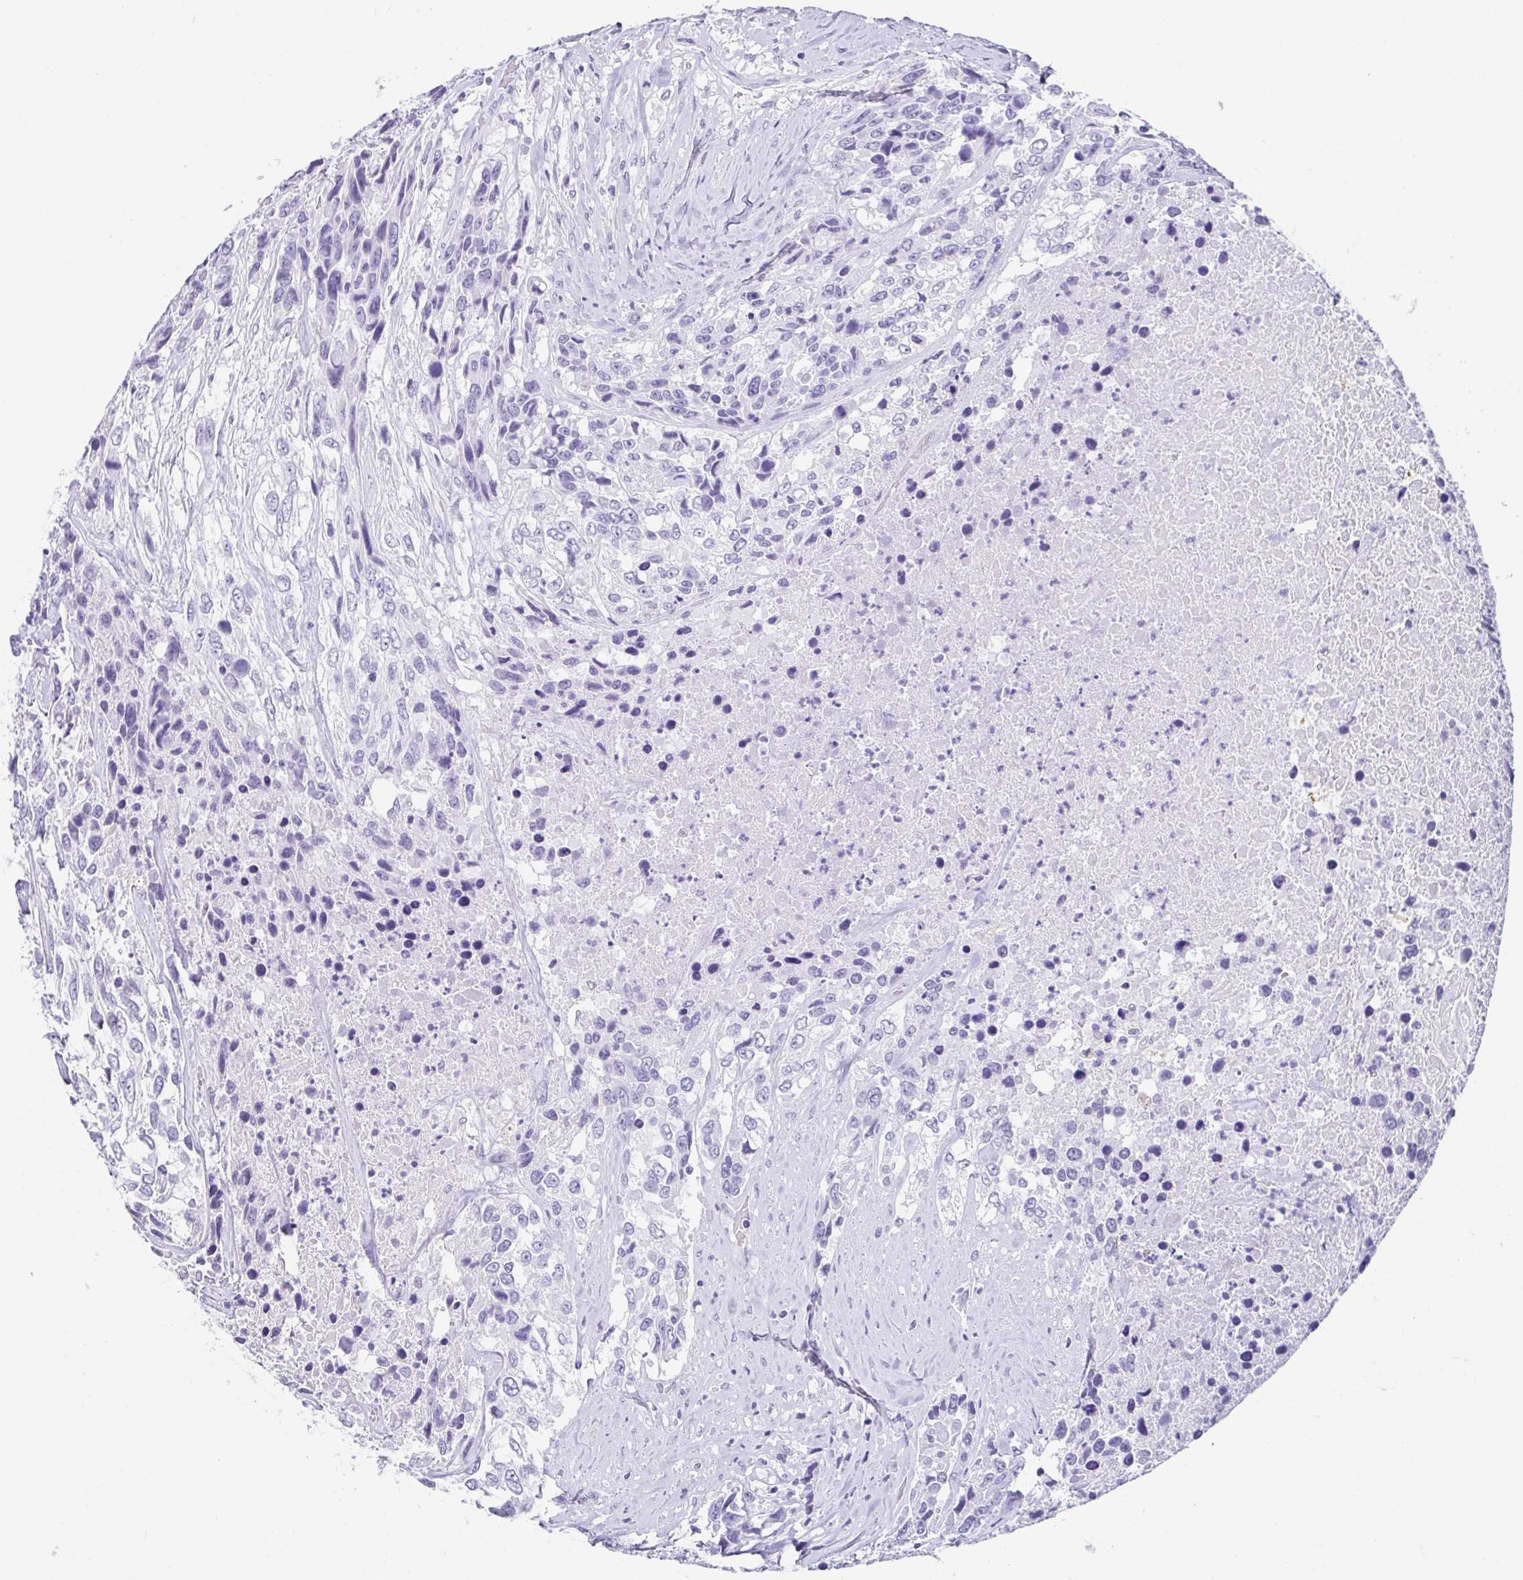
{"staining": {"intensity": "negative", "quantity": "none", "location": "none"}, "tissue": "urothelial cancer", "cell_type": "Tumor cells", "image_type": "cancer", "snomed": [{"axis": "morphology", "description": "Urothelial carcinoma, High grade"}, {"axis": "topography", "description": "Urinary bladder"}], "caption": "Tumor cells are negative for brown protein staining in urothelial cancer. (DAB immunohistochemistry (IHC) visualized using brightfield microscopy, high magnification).", "gene": "ESX1", "patient": {"sex": "female", "age": 70}}